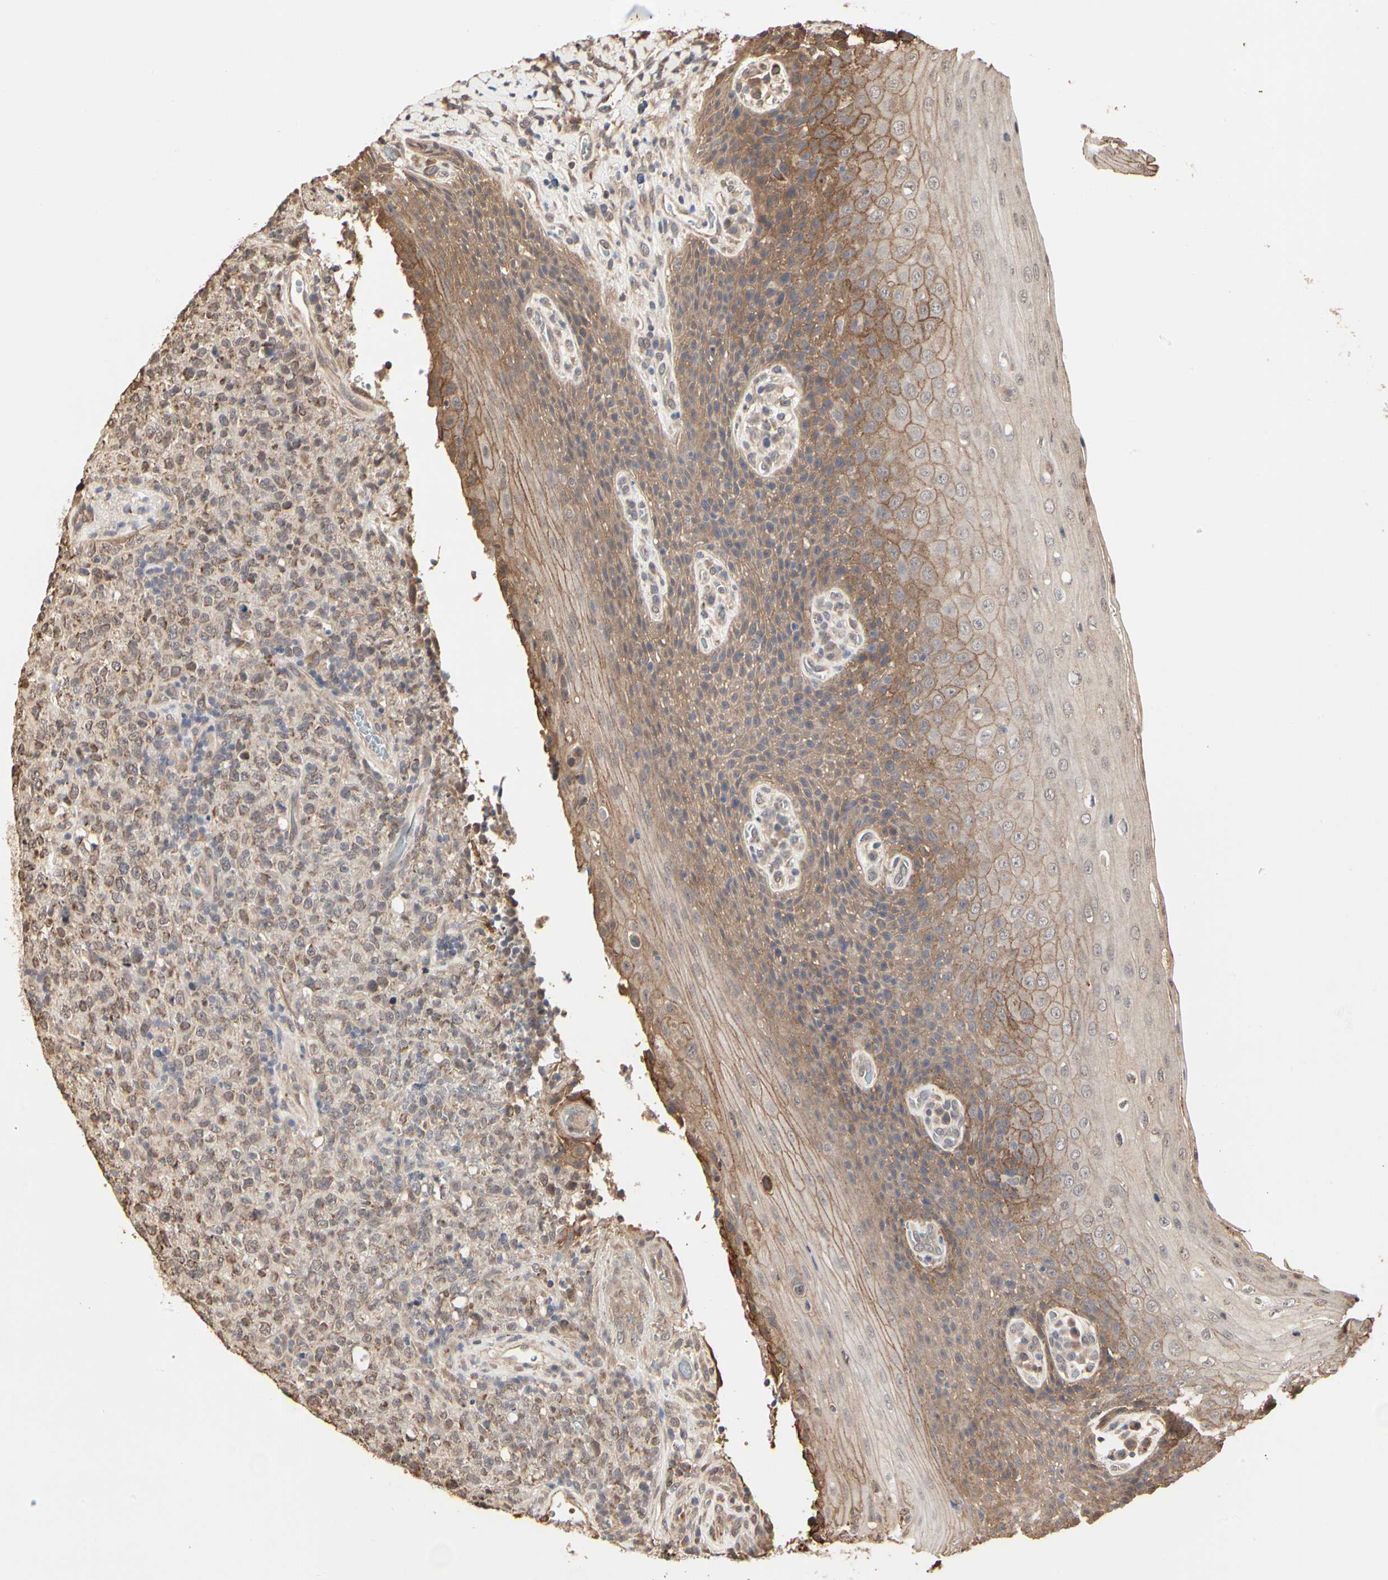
{"staining": {"intensity": "moderate", "quantity": "25%-75%", "location": "cytoplasmic/membranous"}, "tissue": "lymphoma", "cell_type": "Tumor cells", "image_type": "cancer", "snomed": [{"axis": "morphology", "description": "Malignant lymphoma, non-Hodgkin's type, High grade"}, {"axis": "topography", "description": "Tonsil"}], "caption": "About 25%-75% of tumor cells in human lymphoma show moderate cytoplasmic/membranous protein expression as visualized by brown immunohistochemical staining.", "gene": "TAOK1", "patient": {"sex": "female", "age": 36}}